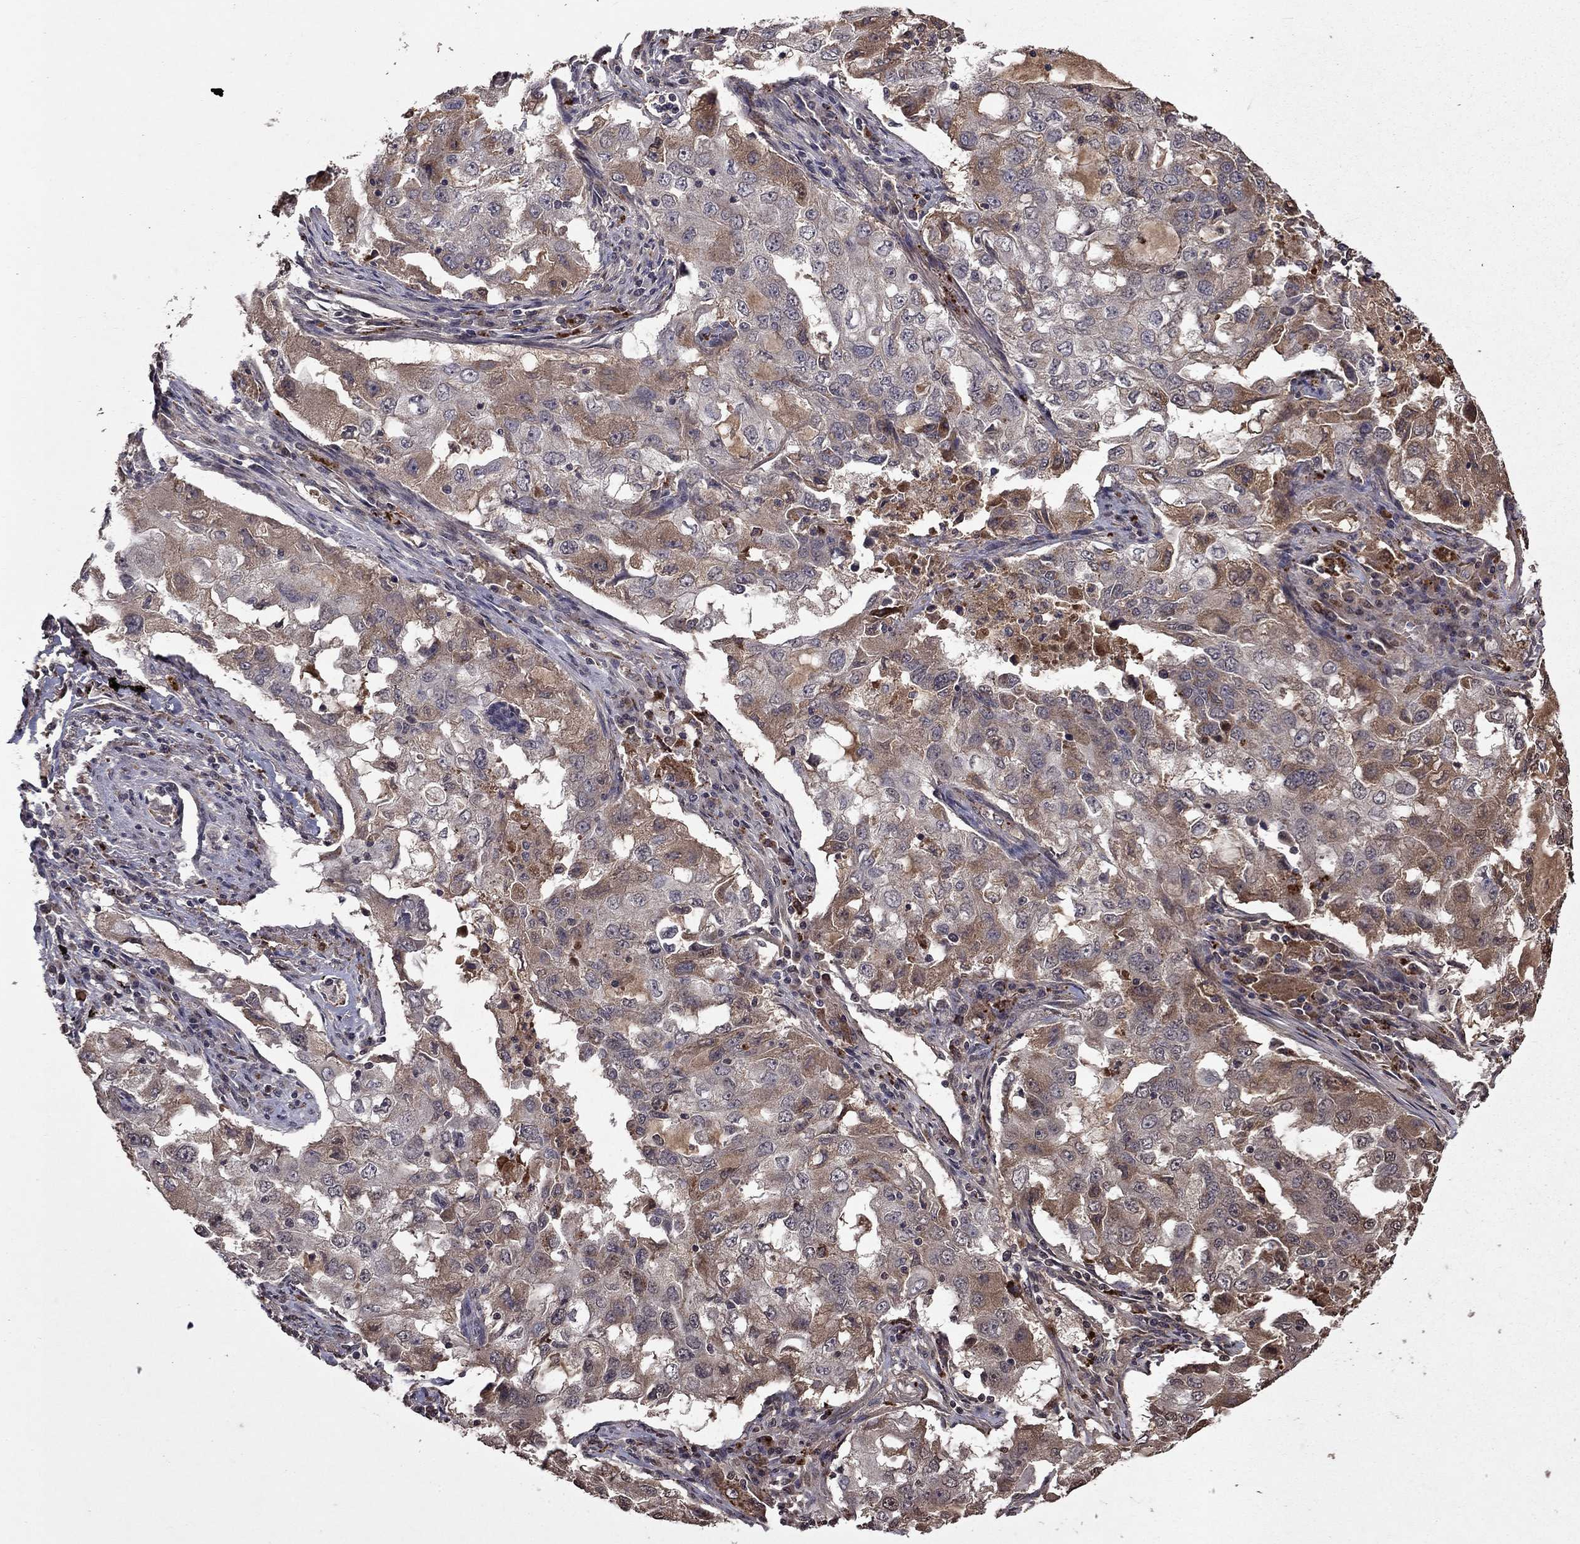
{"staining": {"intensity": "weak", "quantity": "25%-75%", "location": "cytoplasmic/membranous"}, "tissue": "lung cancer", "cell_type": "Tumor cells", "image_type": "cancer", "snomed": [{"axis": "morphology", "description": "Adenocarcinoma, NOS"}, {"axis": "topography", "description": "Lung"}], "caption": "Human lung cancer (adenocarcinoma) stained with a brown dye demonstrates weak cytoplasmic/membranous positive expression in approximately 25%-75% of tumor cells.", "gene": "NLGN1", "patient": {"sex": "female", "age": 61}}